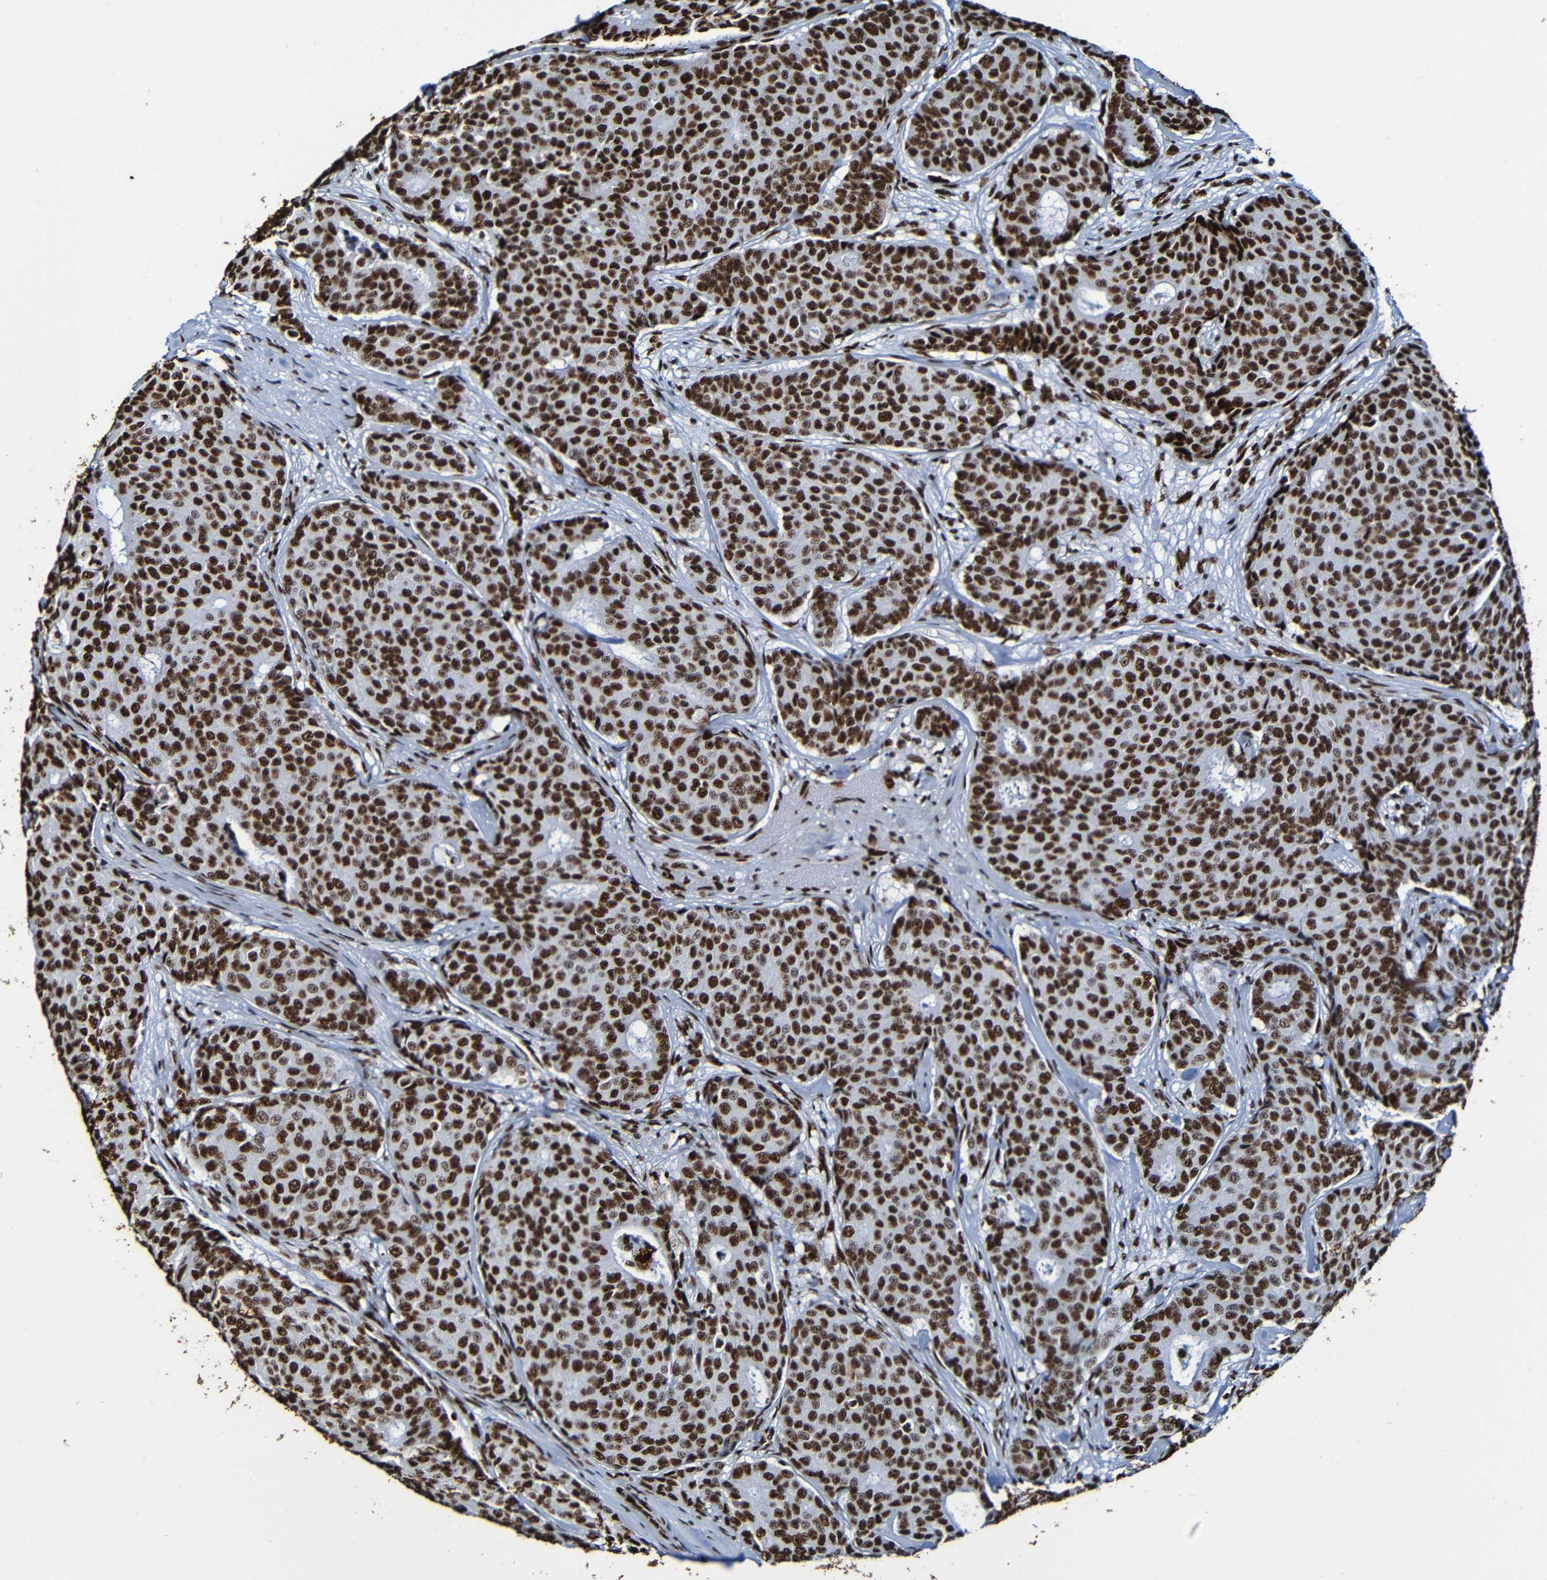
{"staining": {"intensity": "strong", "quantity": ">75%", "location": "nuclear"}, "tissue": "breast cancer", "cell_type": "Tumor cells", "image_type": "cancer", "snomed": [{"axis": "morphology", "description": "Duct carcinoma"}, {"axis": "topography", "description": "Breast"}], "caption": "There is high levels of strong nuclear staining in tumor cells of breast cancer (infiltrating ductal carcinoma), as demonstrated by immunohistochemical staining (brown color).", "gene": "SRSF3", "patient": {"sex": "female", "age": 75}}